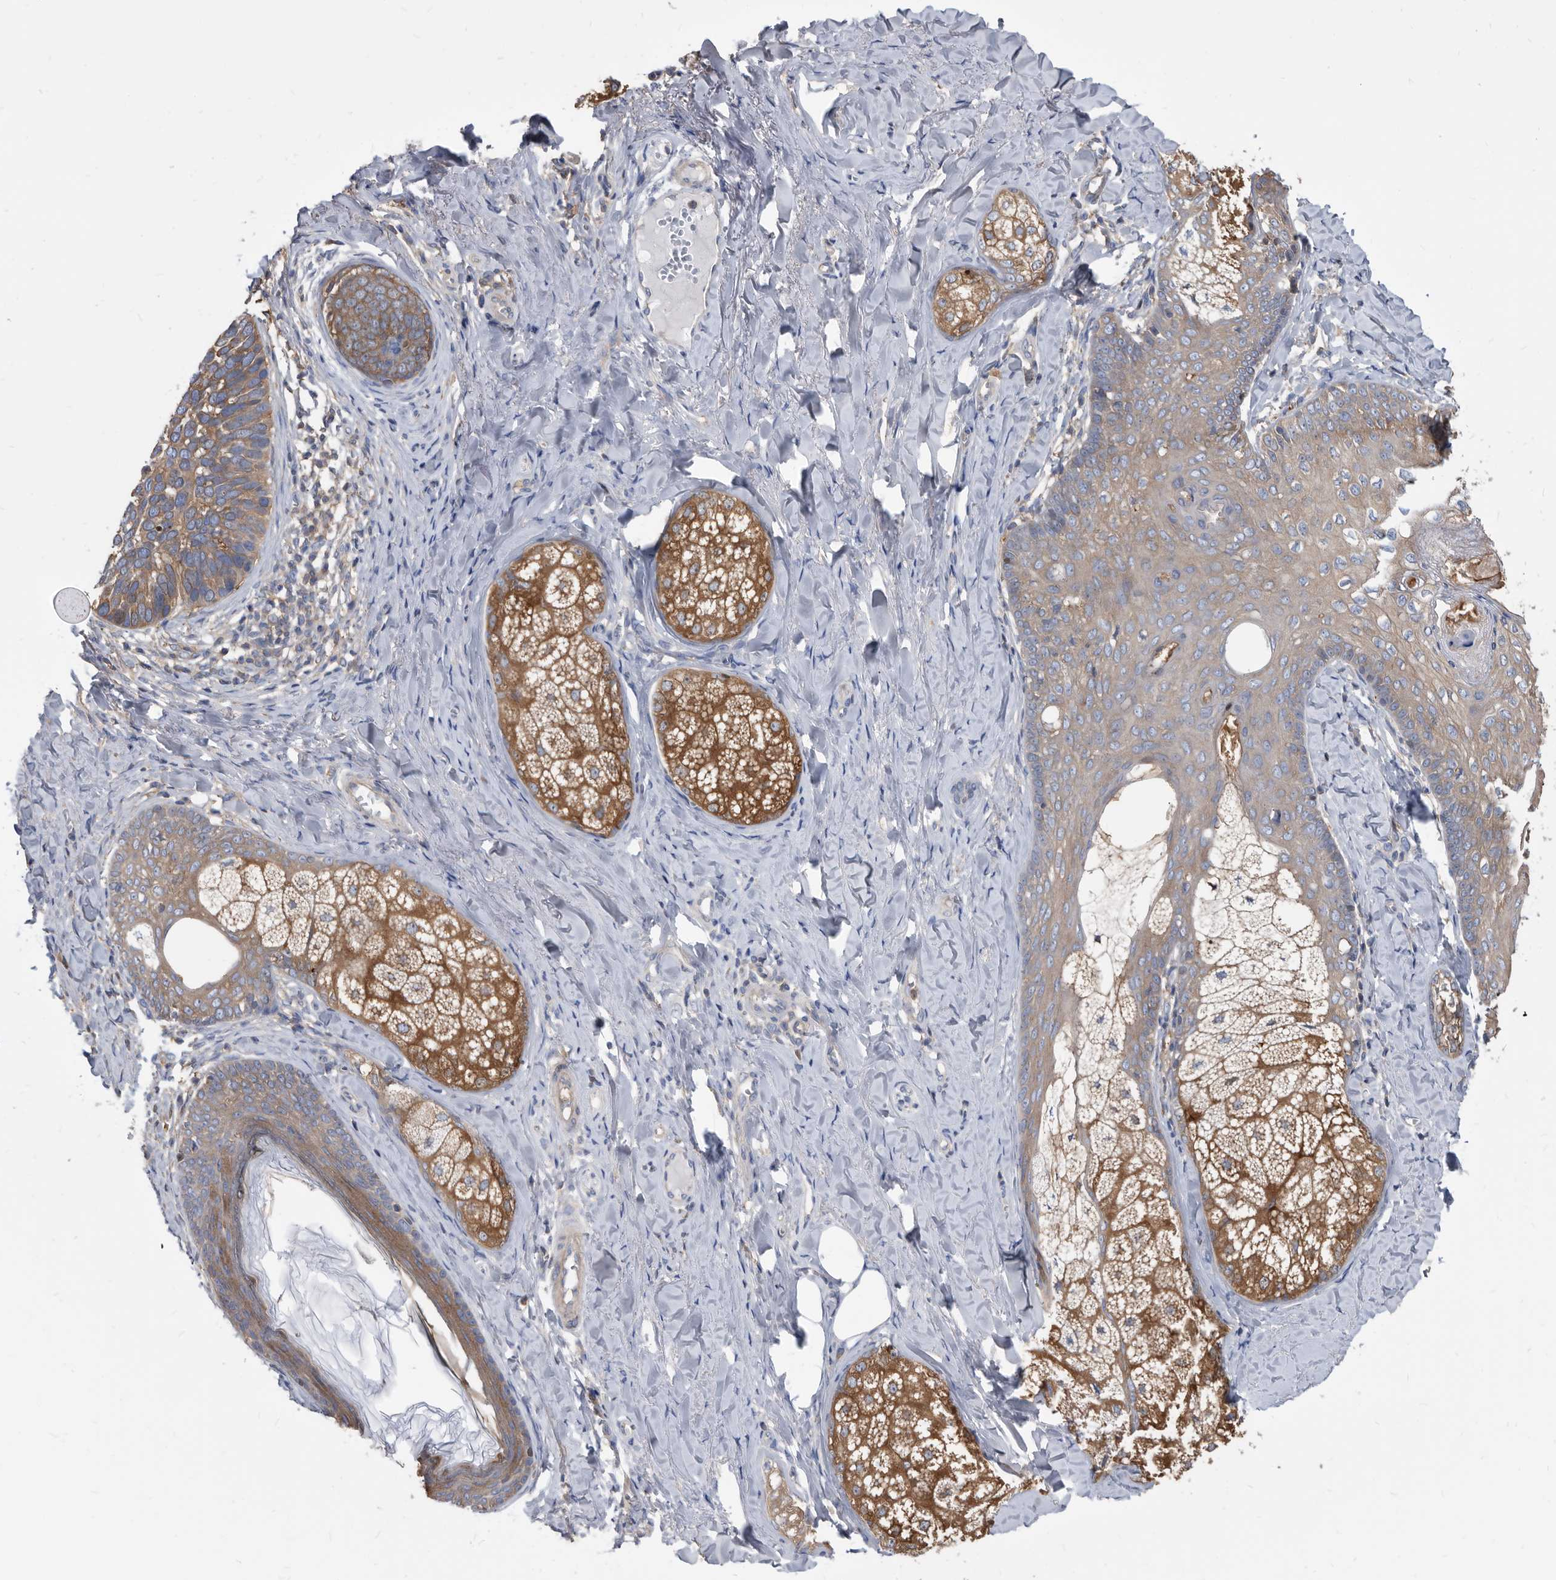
{"staining": {"intensity": "moderate", "quantity": "25%-75%", "location": "cytoplasmic/membranous"}, "tissue": "skin cancer", "cell_type": "Tumor cells", "image_type": "cancer", "snomed": [{"axis": "morphology", "description": "Basal cell carcinoma"}, {"axis": "topography", "description": "Skin"}], "caption": "High-magnification brightfield microscopy of skin cancer (basal cell carcinoma) stained with DAB (brown) and counterstained with hematoxylin (blue). tumor cells exhibit moderate cytoplasmic/membranous expression is present in about25%-75% of cells.", "gene": "APEH", "patient": {"sex": "male", "age": 62}}